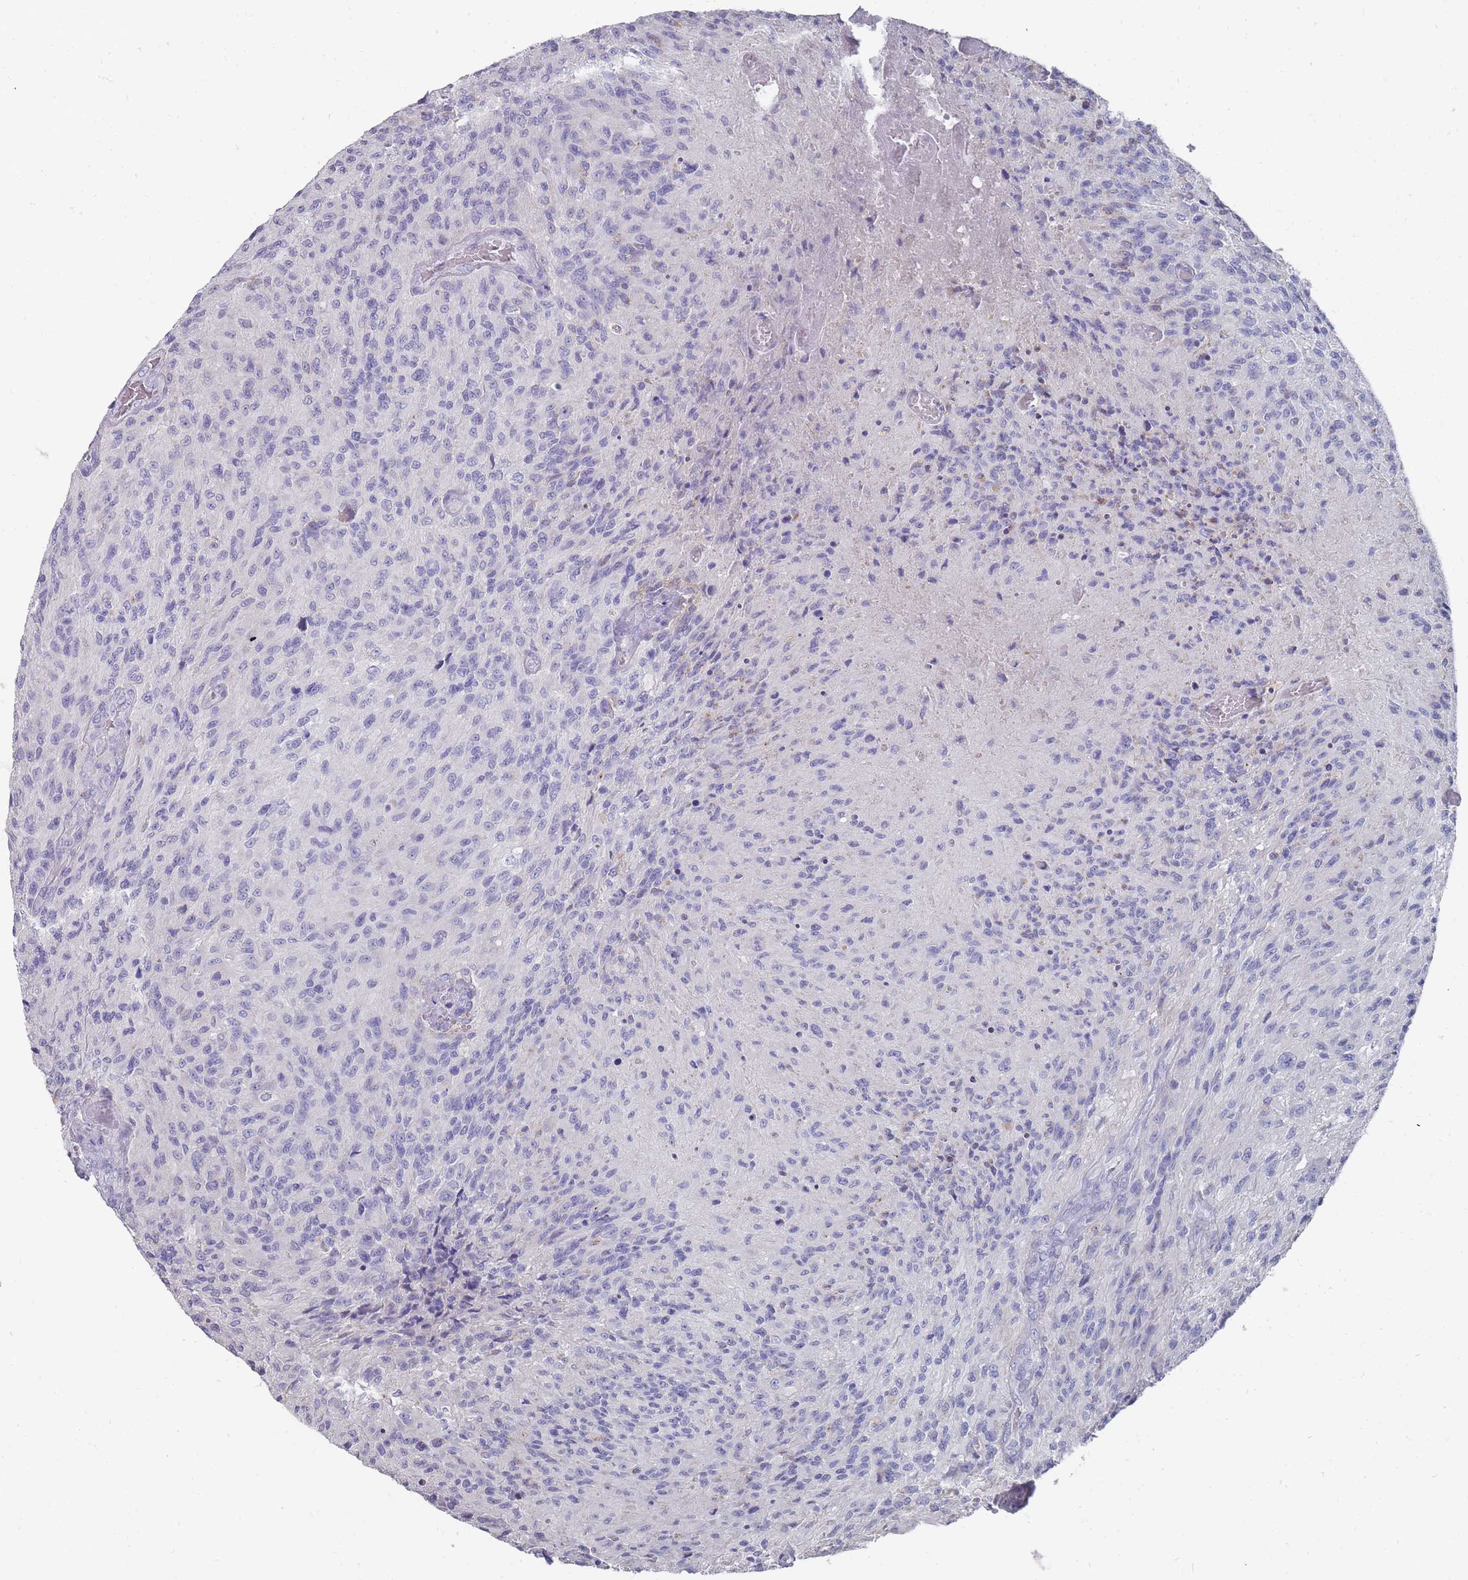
{"staining": {"intensity": "negative", "quantity": "none", "location": "none"}, "tissue": "glioma", "cell_type": "Tumor cells", "image_type": "cancer", "snomed": [{"axis": "morphology", "description": "Normal tissue, NOS"}, {"axis": "morphology", "description": "Glioma, malignant, High grade"}, {"axis": "topography", "description": "Cerebral cortex"}], "caption": "An image of glioma stained for a protein shows no brown staining in tumor cells. The staining is performed using DAB (3,3'-diaminobenzidine) brown chromogen with nuclei counter-stained in using hematoxylin.", "gene": "OTULINL", "patient": {"sex": "male", "age": 56}}